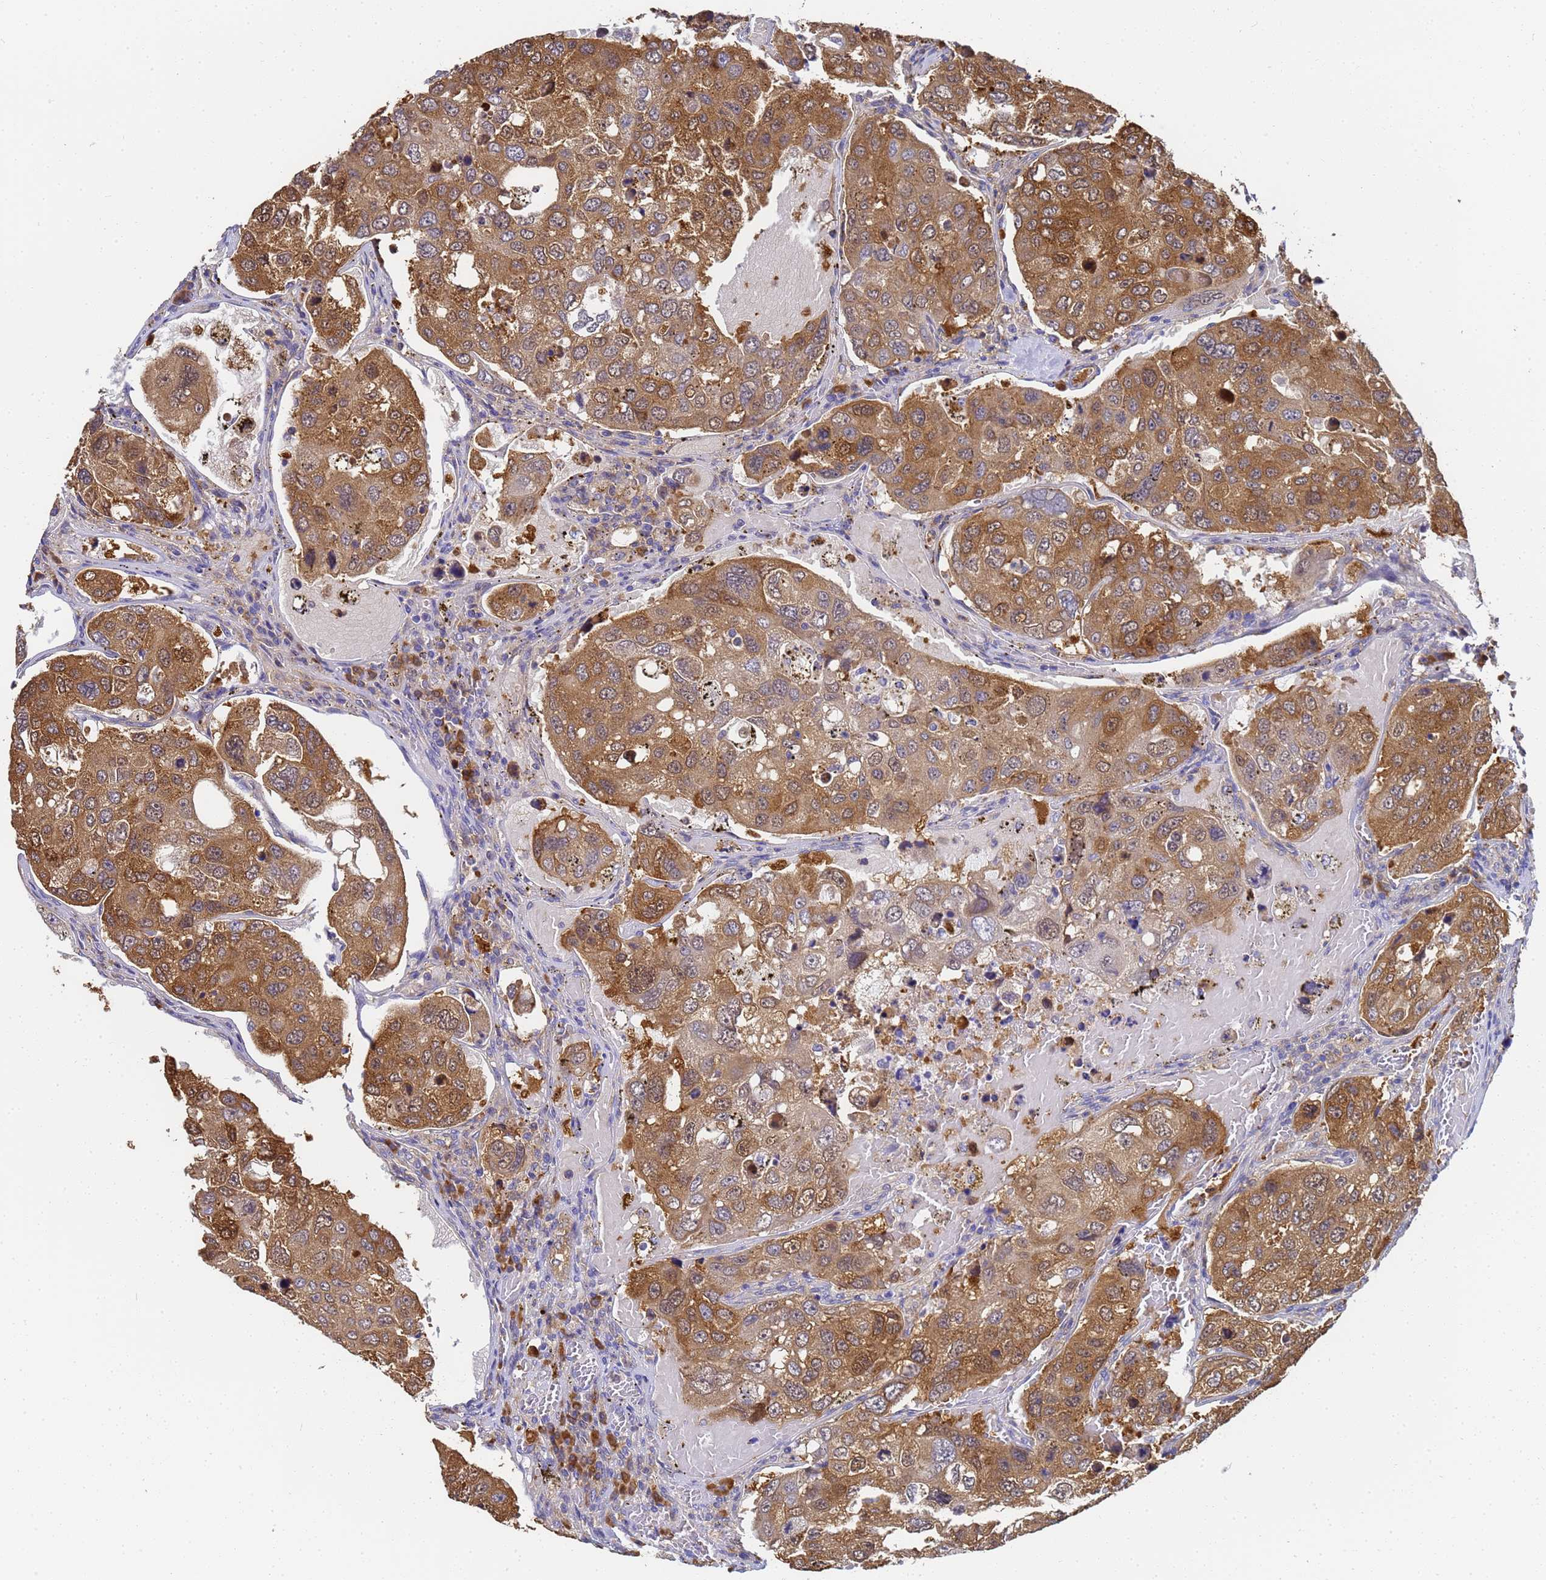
{"staining": {"intensity": "moderate", "quantity": ">75%", "location": "cytoplasmic/membranous"}, "tissue": "urothelial cancer", "cell_type": "Tumor cells", "image_type": "cancer", "snomed": [{"axis": "morphology", "description": "Urothelial carcinoma, High grade"}, {"axis": "topography", "description": "Lymph node"}, {"axis": "topography", "description": "Urinary bladder"}], "caption": "This is a photomicrograph of IHC staining of urothelial cancer, which shows moderate positivity in the cytoplasmic/membranous of tumor cells.", "gene": "NME1-NME2", "patient": {"sex": "male", "age": 51}}